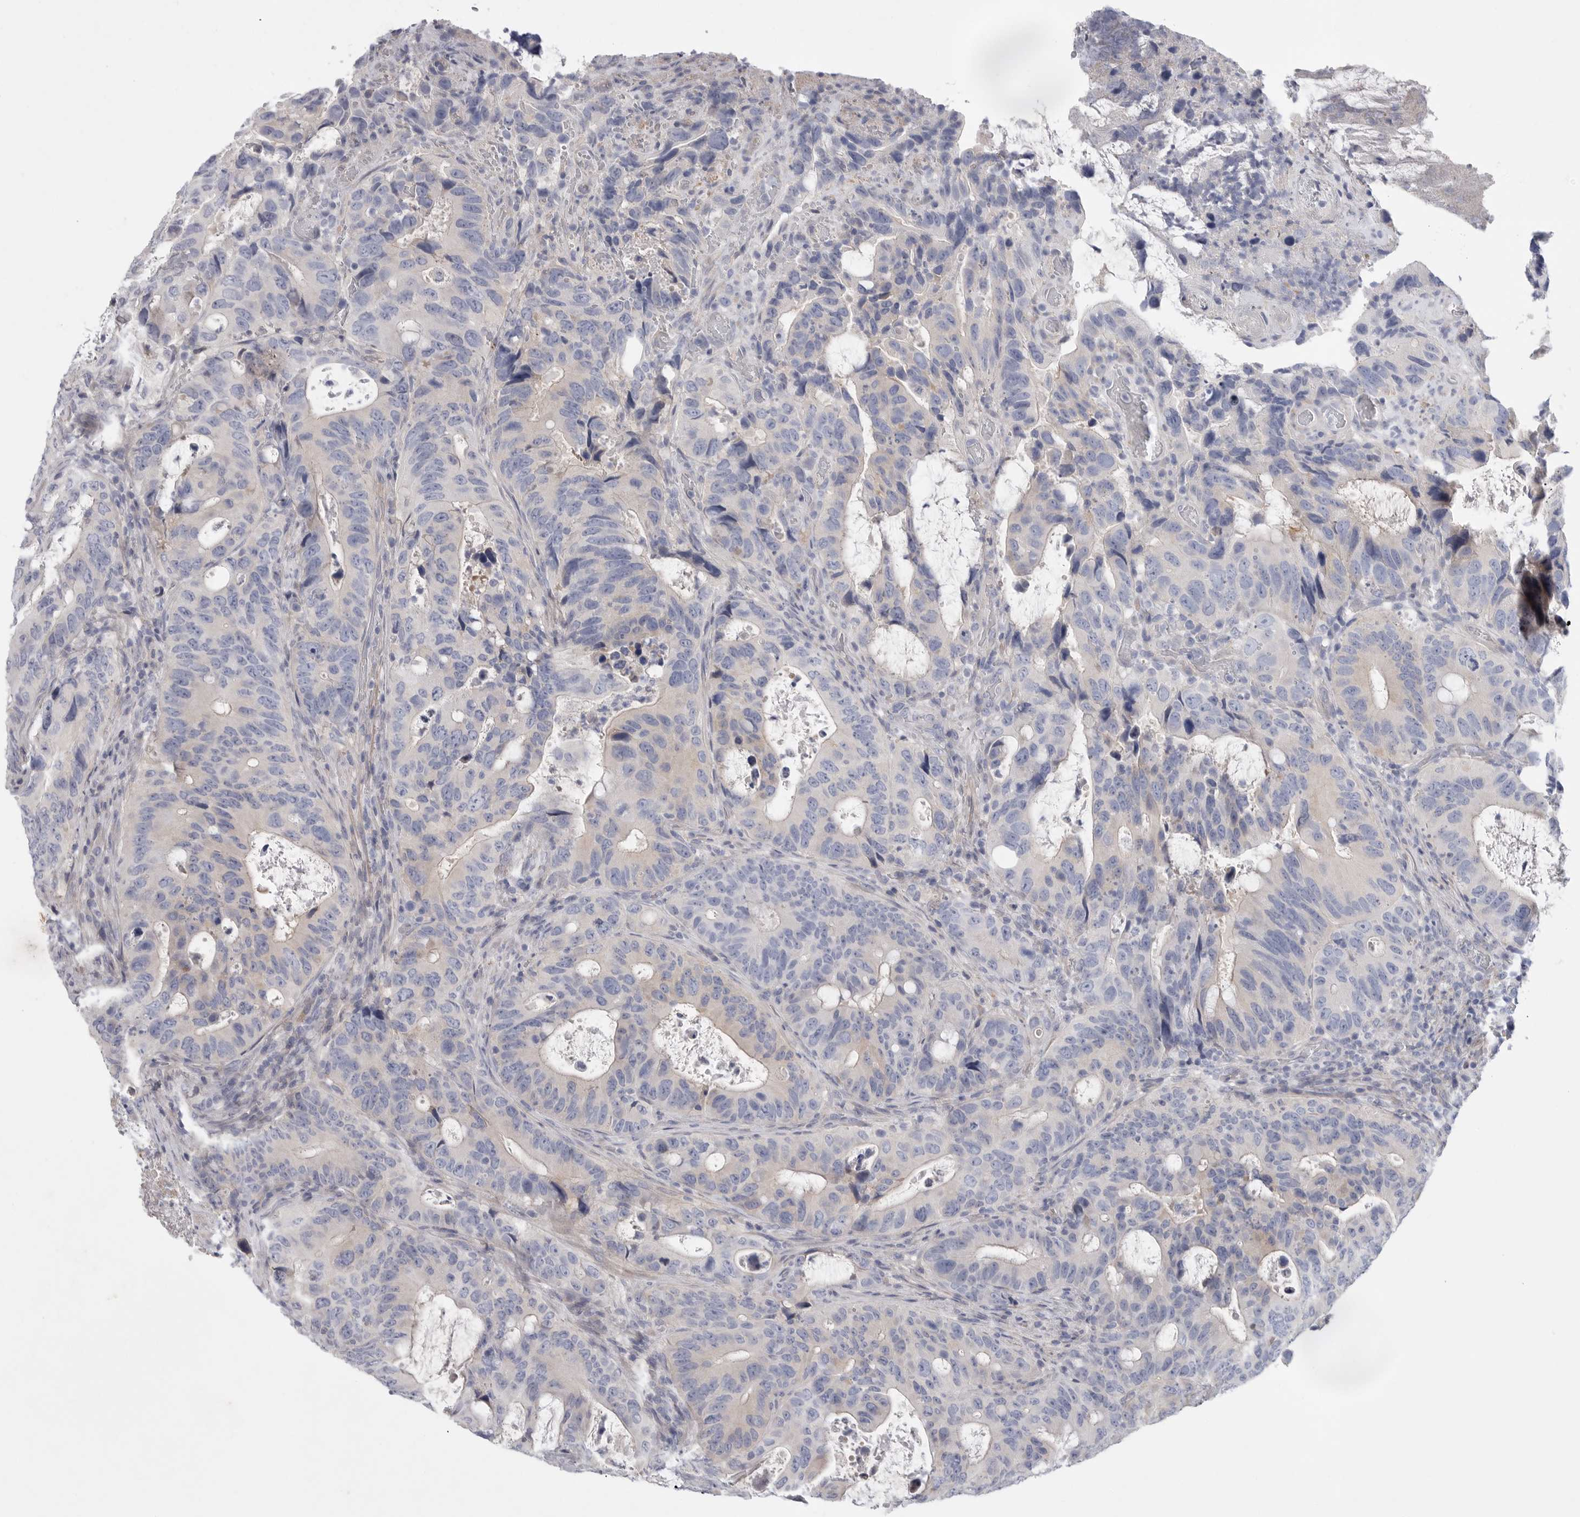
{"staining": {"intensity": "weak", "quantity": "<25%", "location": "cytoplasmic/membranous"}, "tissue": "colorectal cancer", "cell_type": "Tumor cells", "image_type": "cancer", "snomed": [{"axis": "morphology", "description": "Adenocarcinoma, NOS"}, {"axis": "topography", "description": "Colon"}], "caption": "The micrograph reveals no staining of tumor cells in colorectal cancer.", "gene": "CAMK2B", "patient": {"sex": "male", "age": 83}}